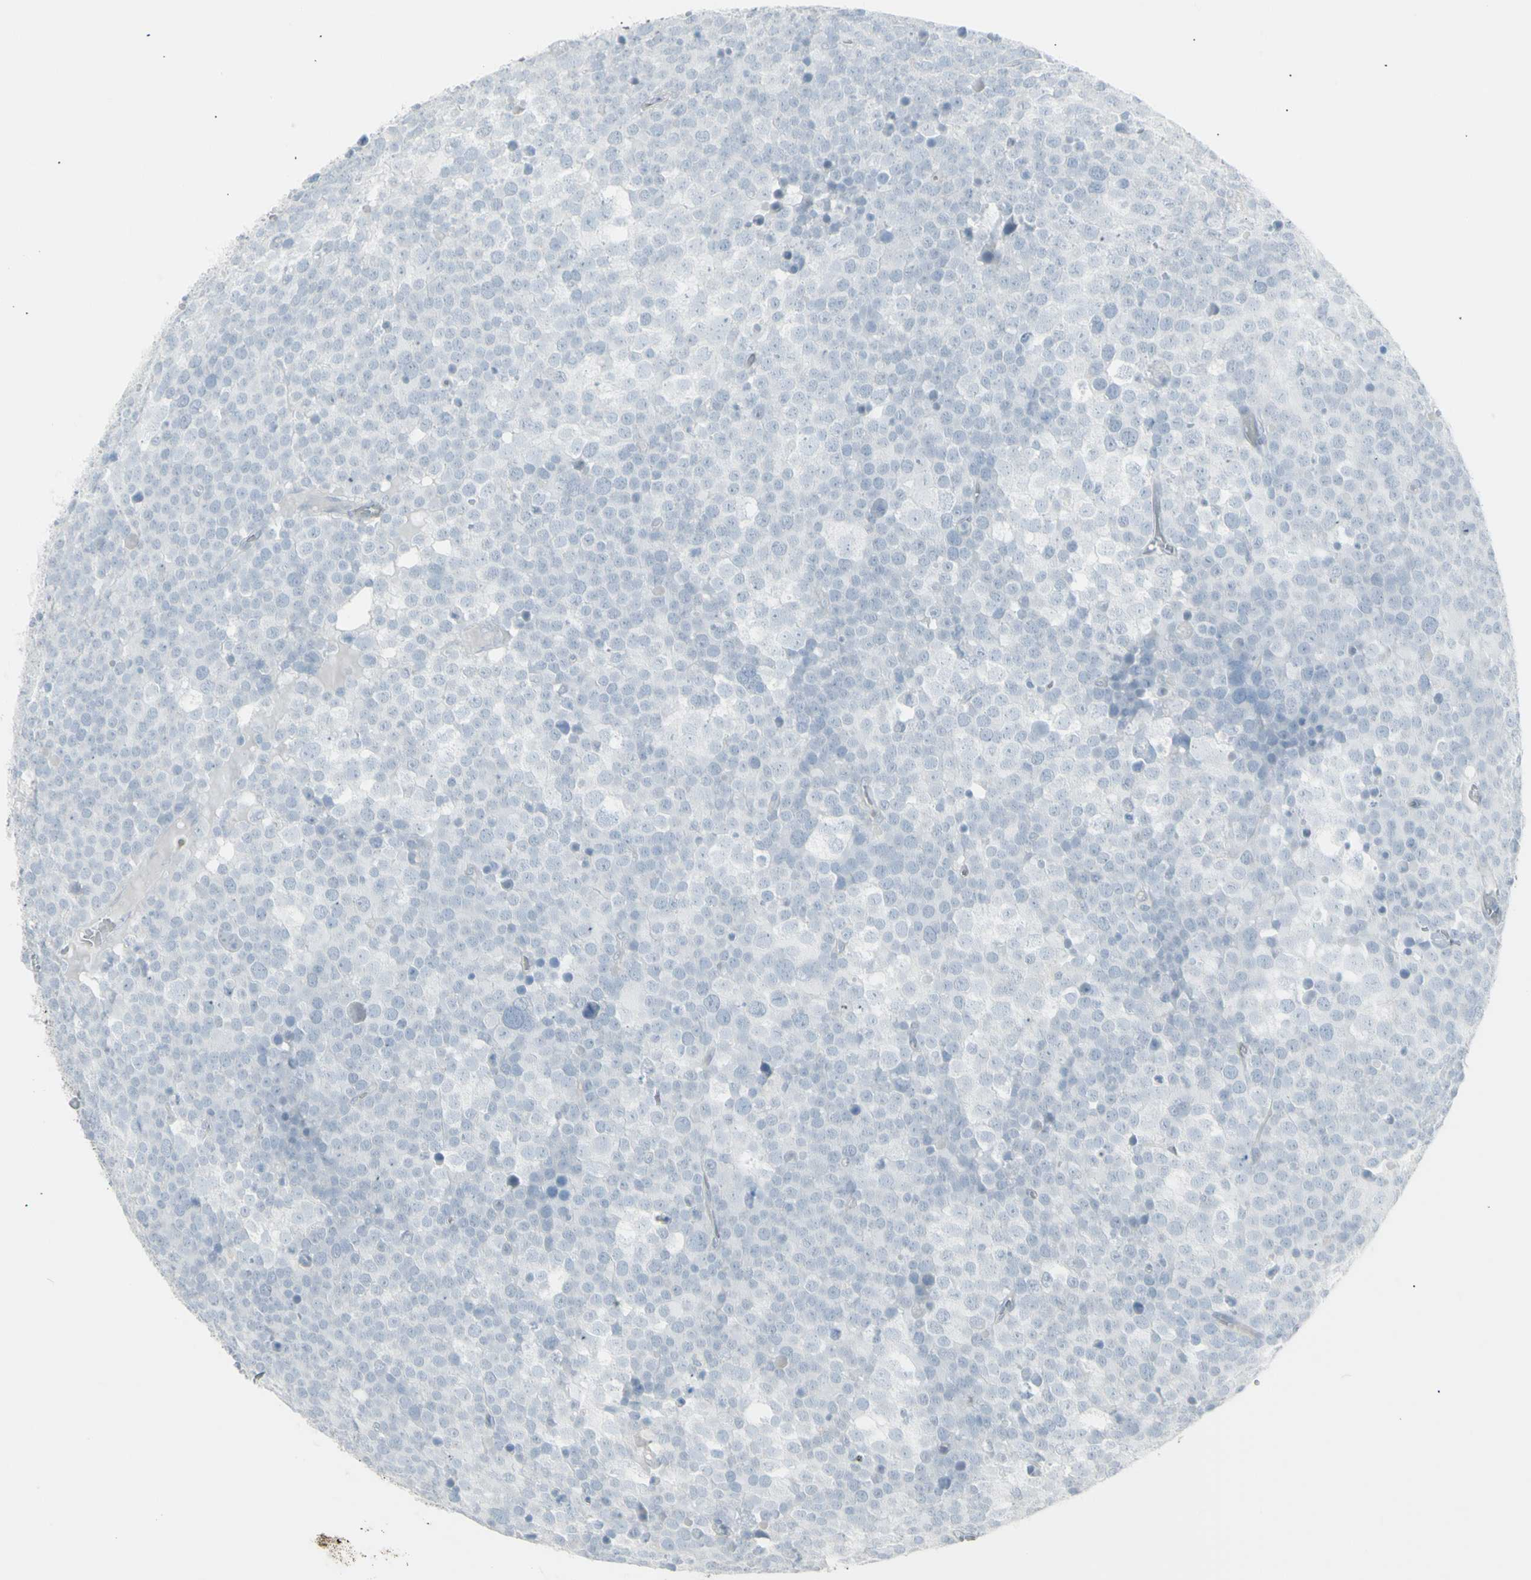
{"staining": {"intensity": "negative", "quantity": "none", "location": "none"}, "tissue": "testis cancer", "cell_type": "Tumor cells", "image_type": "cancer", "snomed": [{"axis": "morphology", "description": "Seminoma, NOS"}, {"axis": "topography", "description": "Testis"}], "caption": "Immunohistochemical staining of testis cancer exhibits no significant staining in tumor cells. (DAB immunohistochemistry (IHC), high magnification).", "gene": "YBX2", "patient": {"sex": "male", "age": 71}}